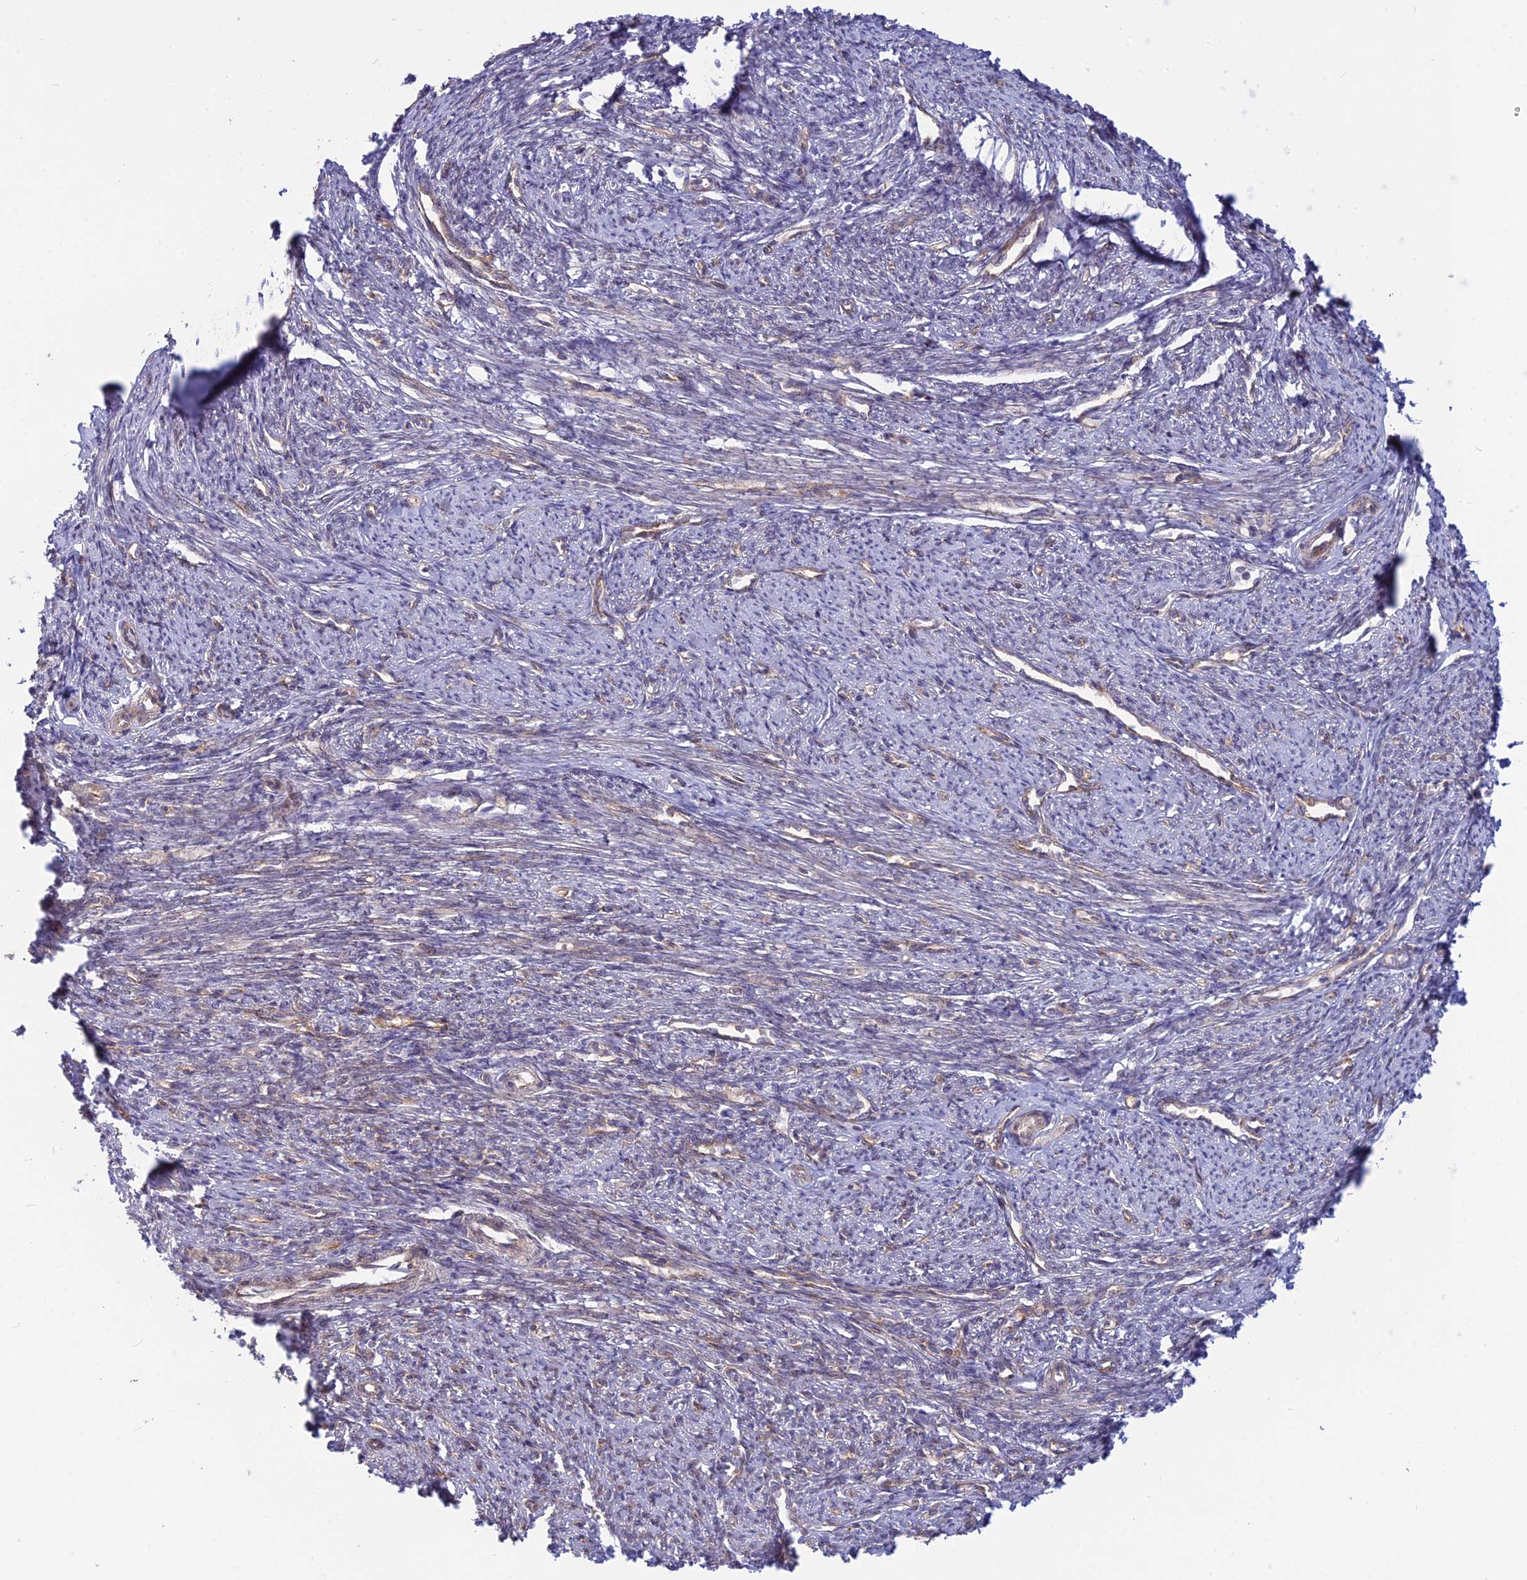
{"staining": {"intensity": "weak", "quantity": "<25%", "location": "cytoplasmic/membranous"}, "tissue": "smooth muscle", "cell_type": "Smooth muscle cells", "image_type": "normal", "snomed": [{"axis": "morphology", "description": "Normal tissue, NOS"}, {"axis": "topography", "description": "Smooth muscle"}, {"axis": "topography", "description": "Uterus"}], "caption": "IHC of unremarkable human smooth muscle demonstrates no staining in smooth muscle cells.", "gene": "CLINT1", "patient": {"sex": "female", "age": 59}}